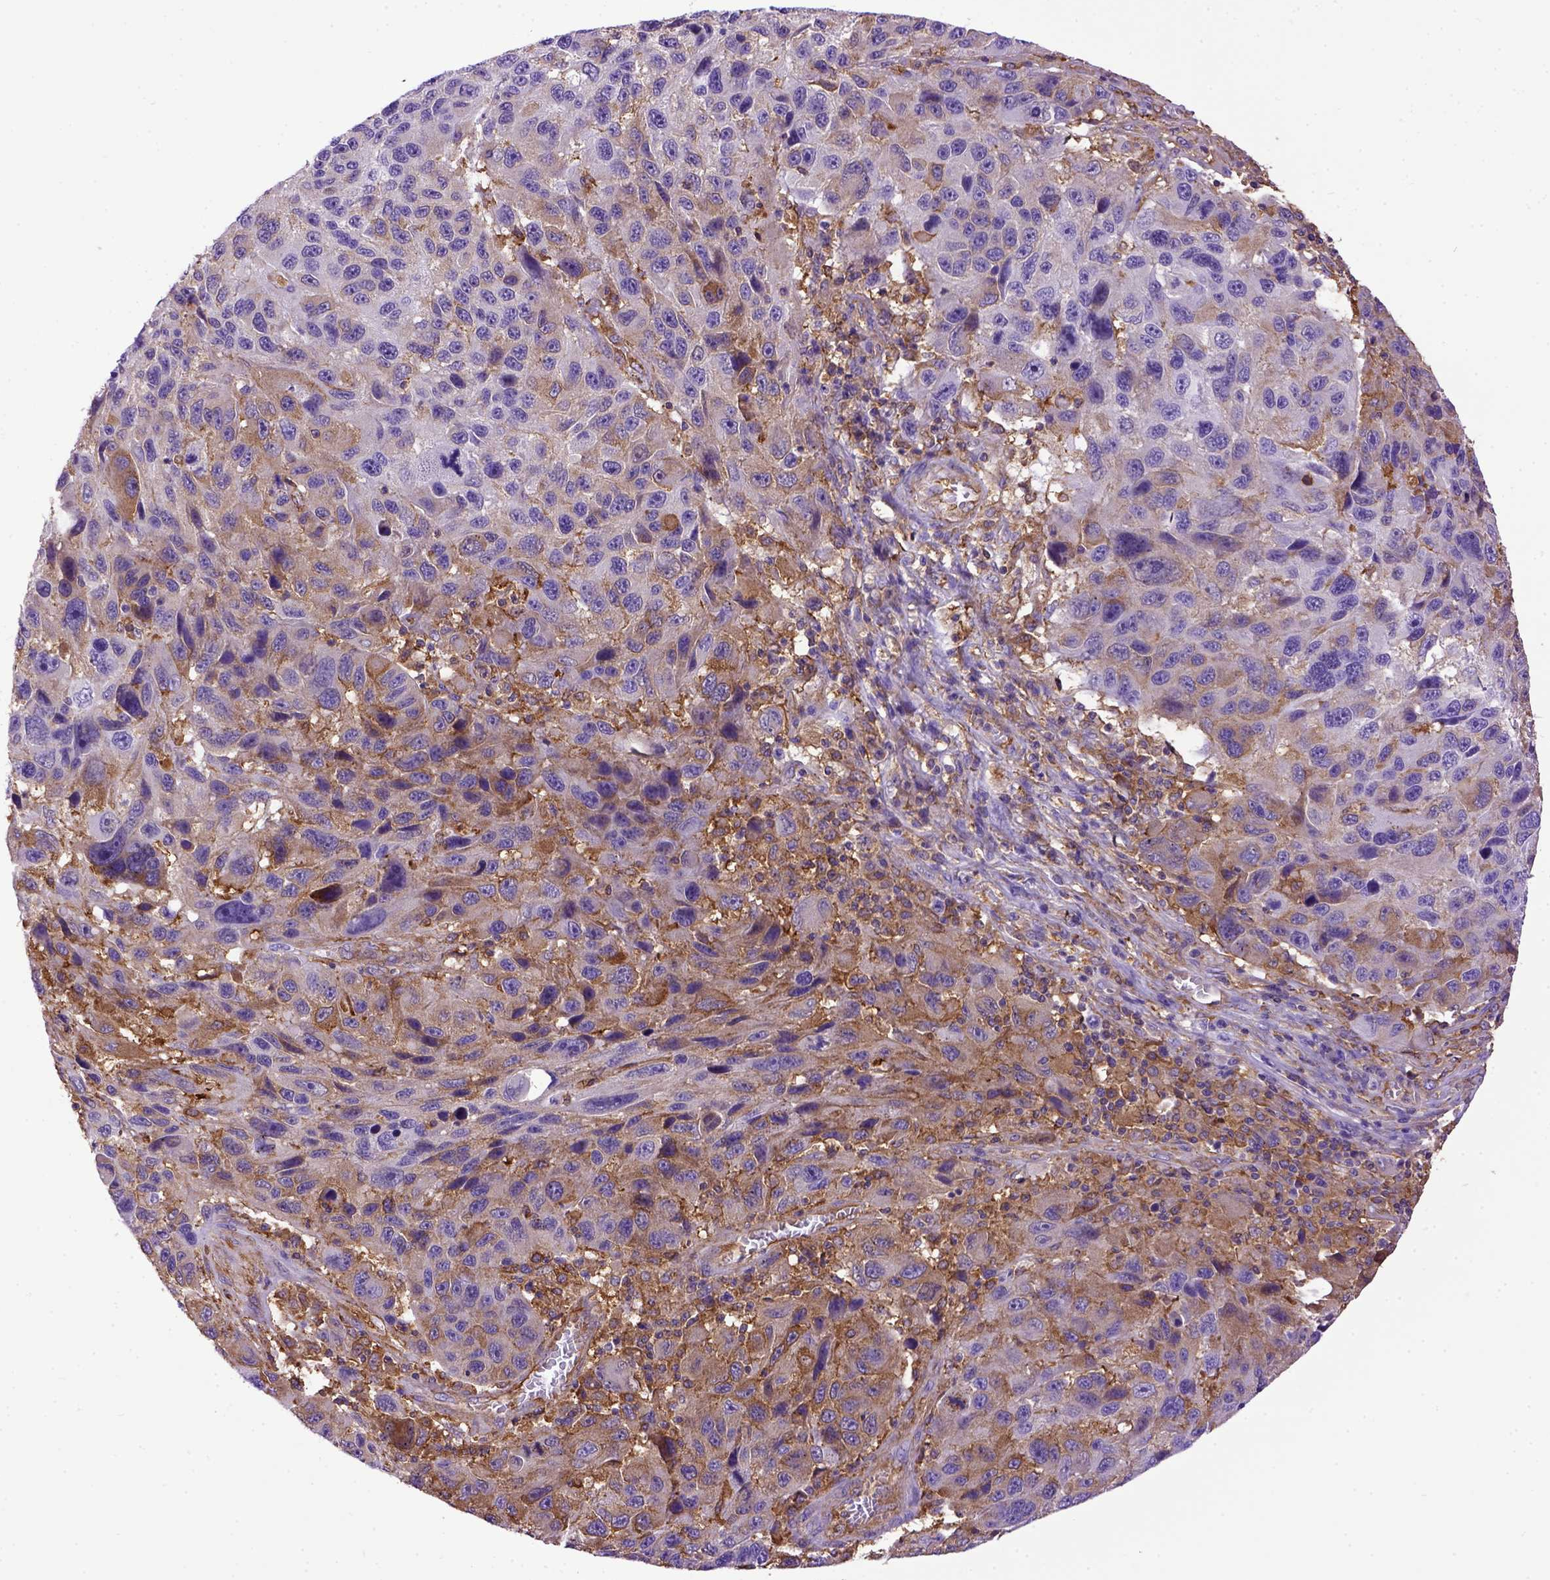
{"staining": {"intensity": "weak", "quantity": "25%-75%", "location": "cytoplasmic/membranous"}, "tissue": "melanoma", "cell_type": "Tumor cells", "image_type": "cancer", "snomed": [{"axis": "morphology", "description": "Malignant melanoma, NOS"}, {"axis": "topography", "description": "Skin"}], "caption": "Brown immunohistochemical staining in malignant melanoma demonstrates weak cytoplasmic/membranous staining in approximately 25%-75% of tumor cells.", "gene": "MVP", "patient": {"sex": "male", "age": 53}}